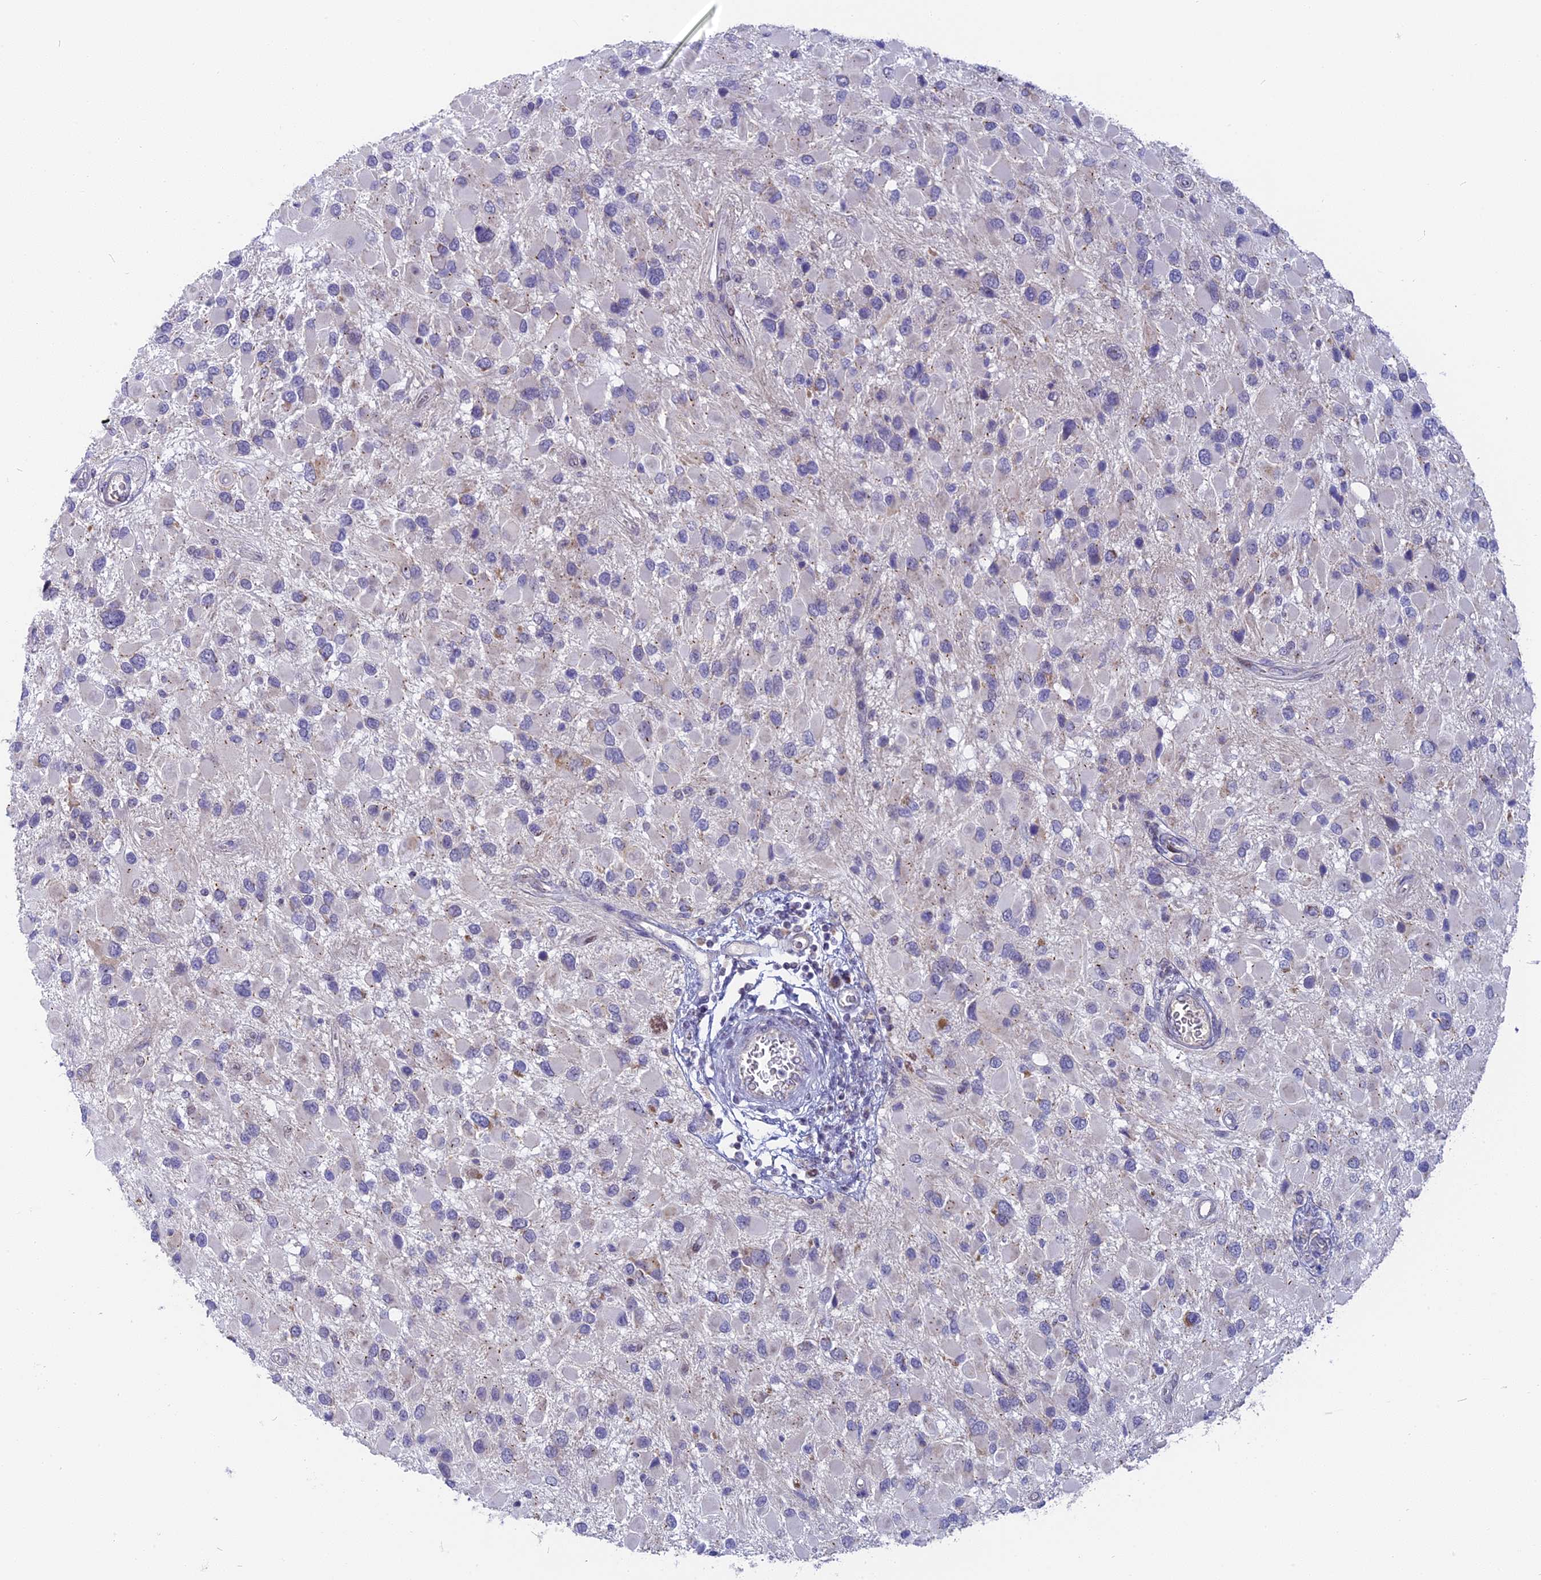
{"staining": {"intensity": "negative", "quantity": "none", "location": "none"}, "tissue": "glioma", "cell_type": "Tumor cells", "image_type": "cancer", "snomed": [{"axis": "morphology", "description": "Glioma, malignant, High grade"}, {"axis": "topography", "description": "Brain"}], "caption": "Immunohistochemistry image of glioma stained for a protein (brown), which reveals no expression in tumor cells.", "gene": "DTWD1", "patient": {"sex": "male", "age": 53}}